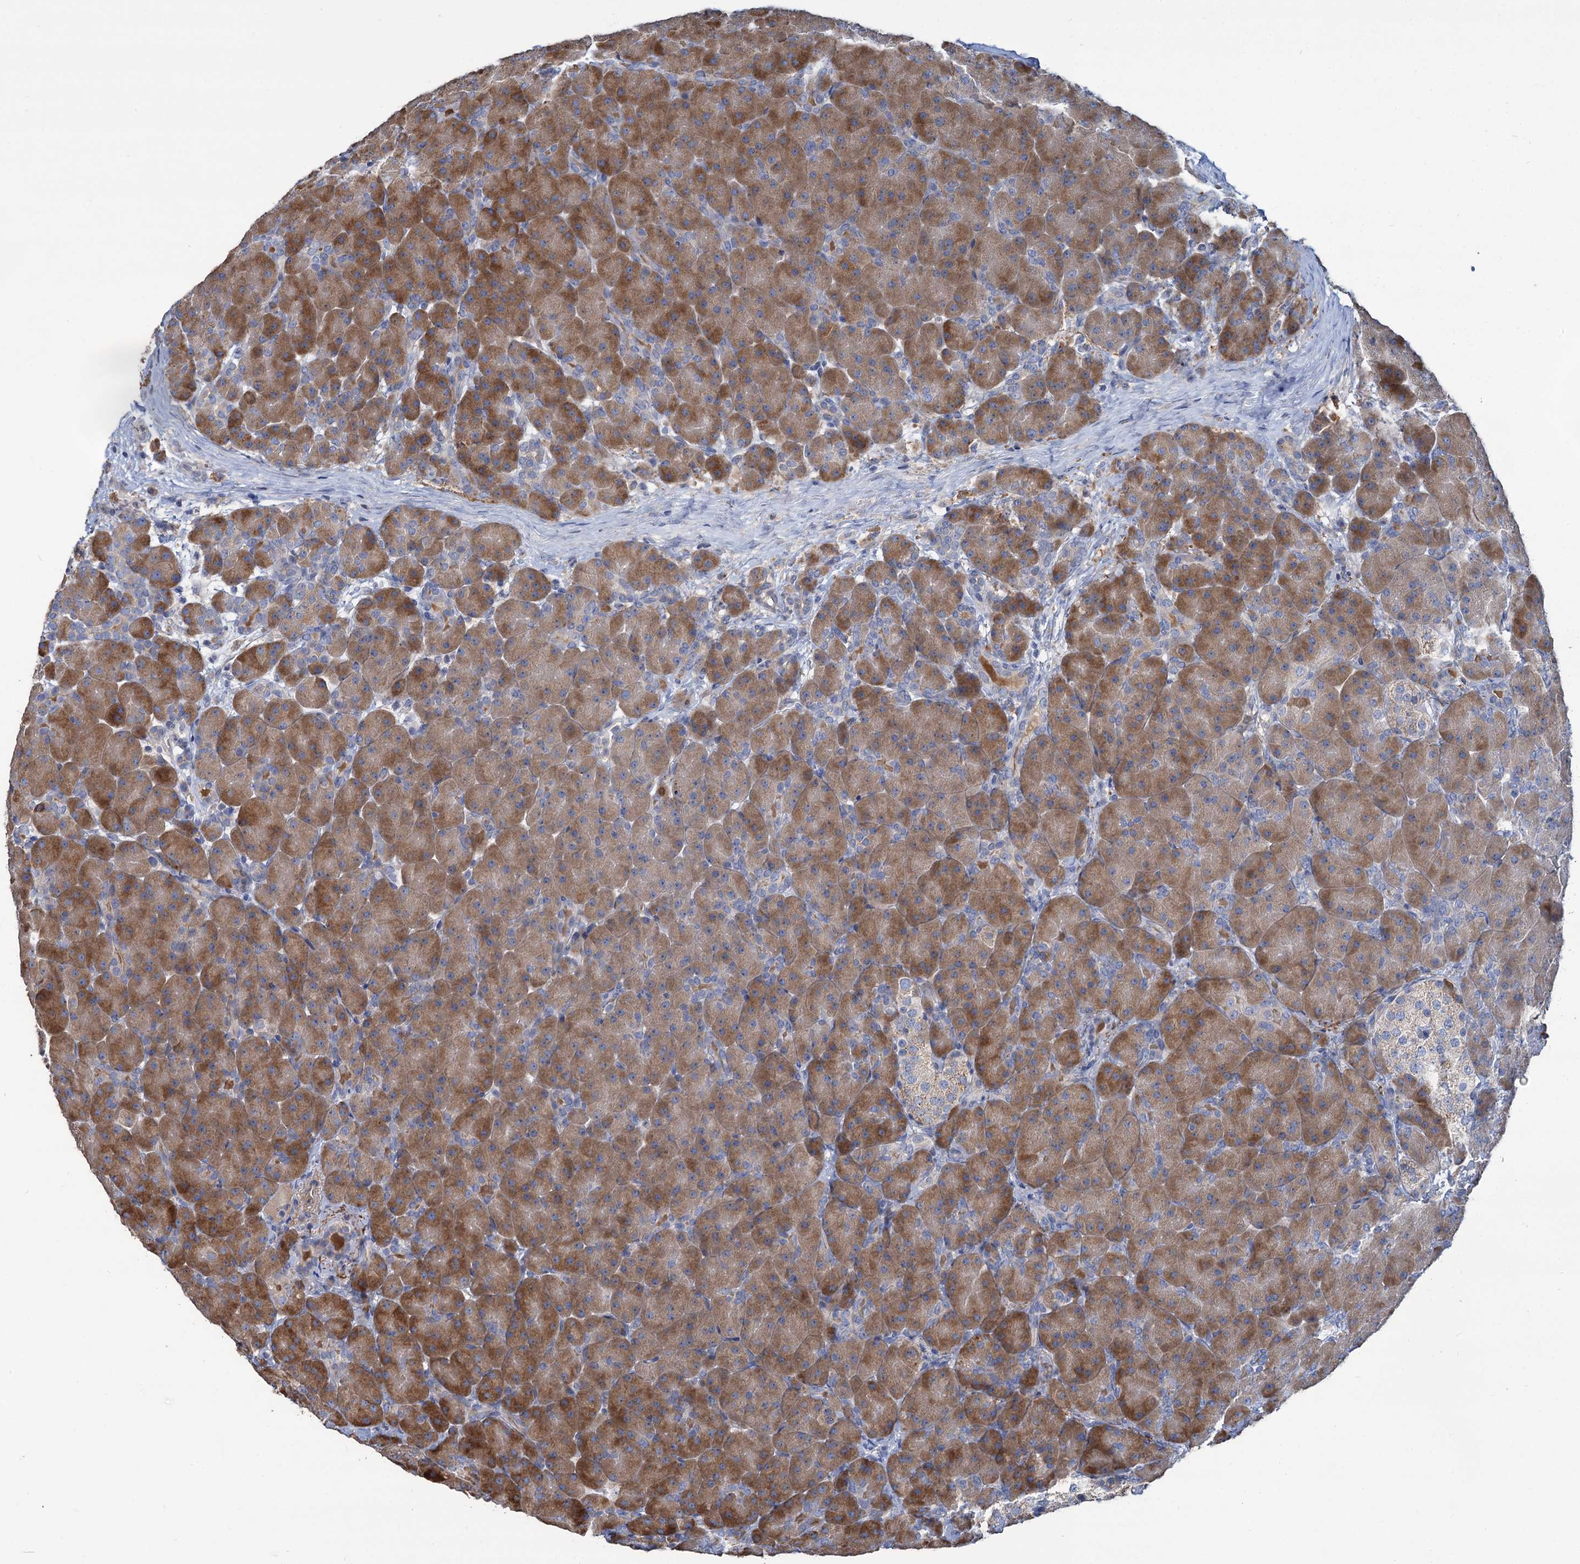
{"staining": {"intensity": "moderate", "quantity": ">75%", "location": "cytoplasmic/membranous"}, "tissue": "pancreas", "cell_type": "Exocrine glandular cells", "image_type": "normal", "snomed": [{"axis": "morphology", "description": "Normal tissue, NOS"}, {"axis": "topography", "description": "Pancreas"}], "caption": "IHC of normal pancreas demonstrates medium levels of moderate cytoplasmic/membranous positivity in approximately >75% of exocrine glandular cells. The staining was performed using DAB (3,3'-diaminobenzidine) to visualize the protein expression in brown, while the nuclei were stained in blue with hematoxylin (Magnification: 20x).", "gene": "URAD", "patient": {"sex": "male", "age": 66}}